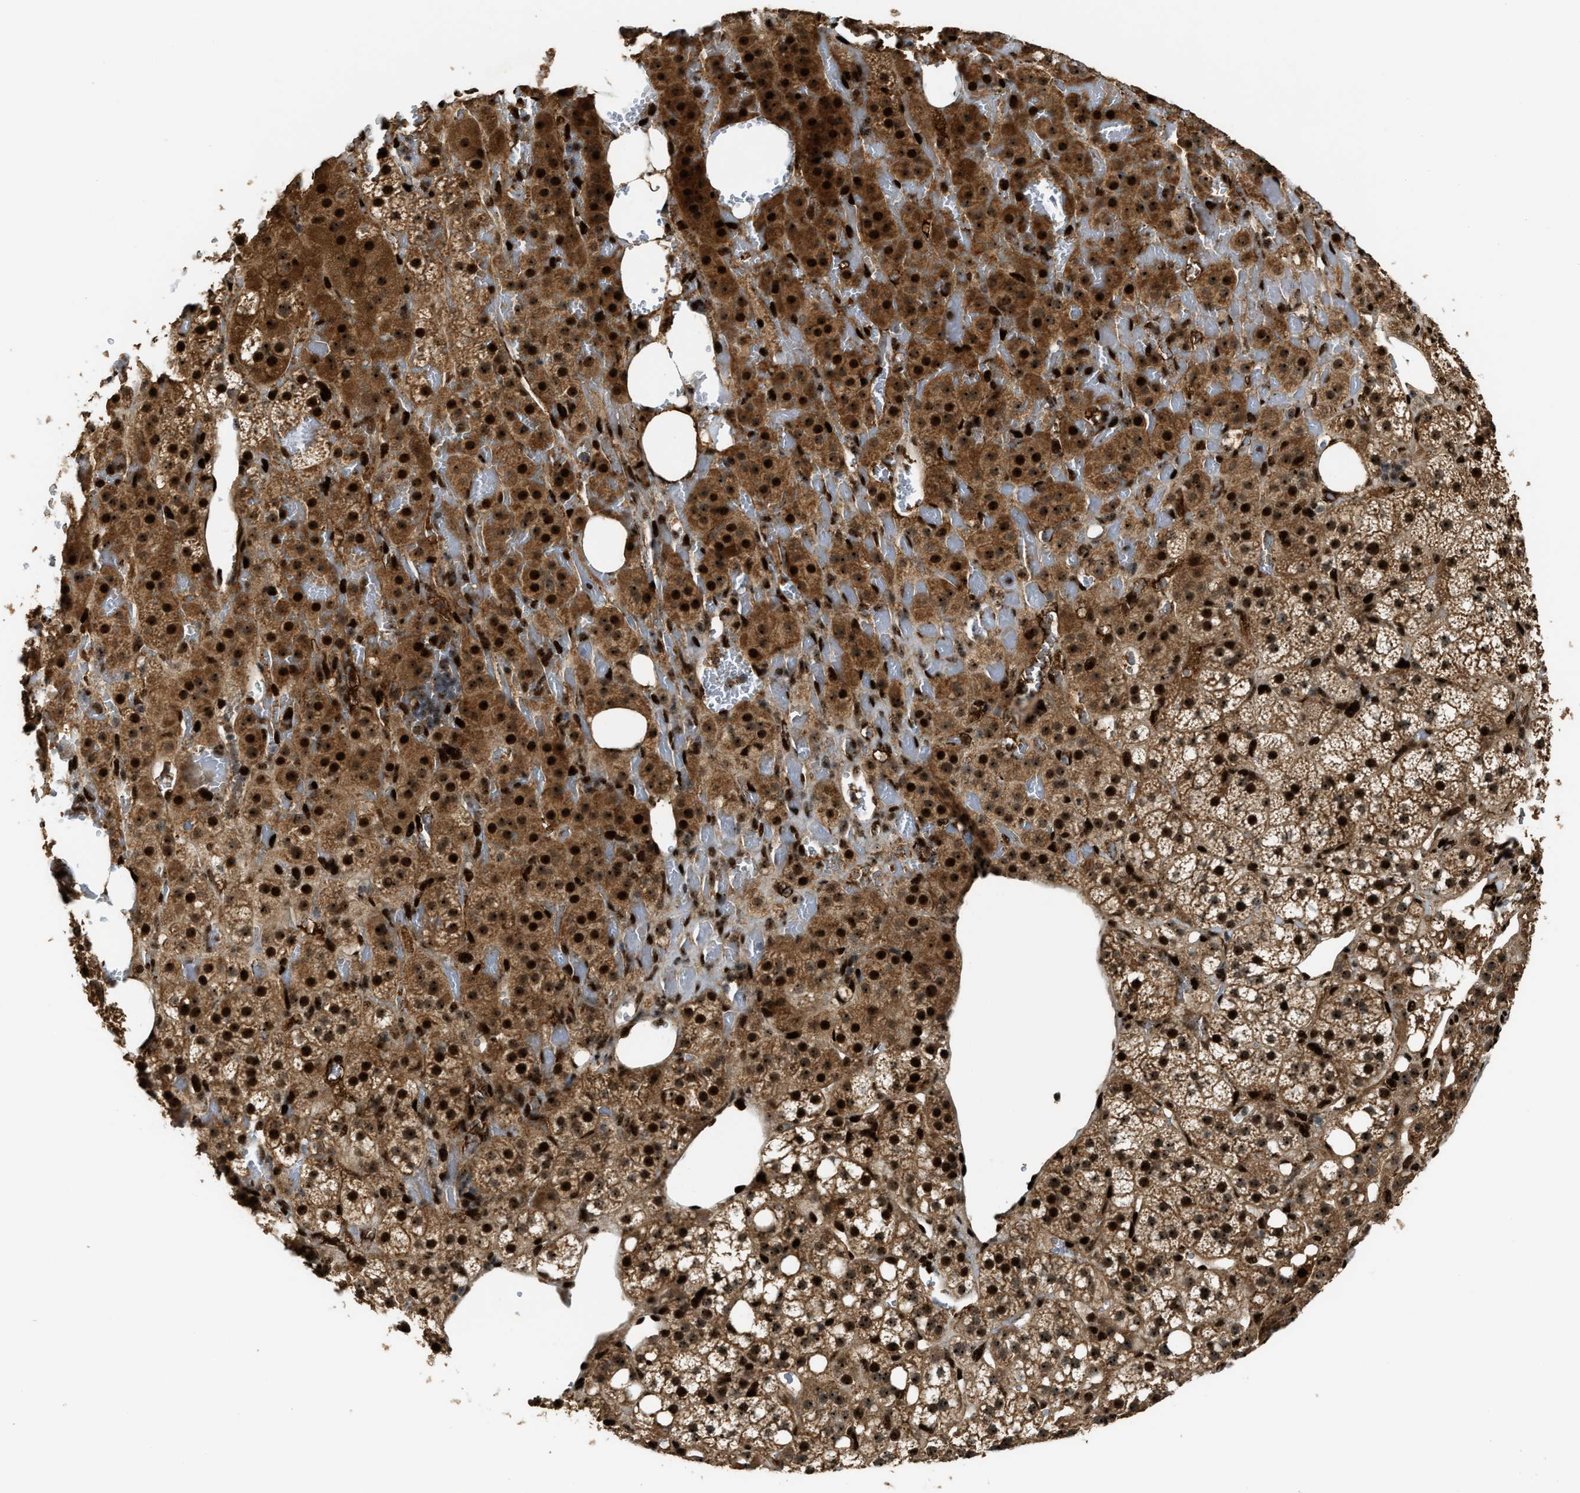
{"staining": {"intensity": "strong", "quantity": ">75%", "location": "cytoplasmic/membranous,nuclear"}, "tissue": "adrenal gland", "cell_type": "Glandular cells", "image_type": "normal", "snomed": [{"axis": "morphology", "description": "Normal tissue, NOS"}, {"axis": "topography", "description": "Adrenal gland"}], "caption": "Brown immunohistochemical staining in unremarkable adrenal gland exhibits strong cytoplasmic/membranous,nuclear expression in approximately >75% of glandular cells. The staining is performed using DAB brown chromogen to label protein expression. The nuclei are counter-stained blue using hematoxylin.", "gene": "ZNF687", "patient": {"sex": "female", "age": 59}}